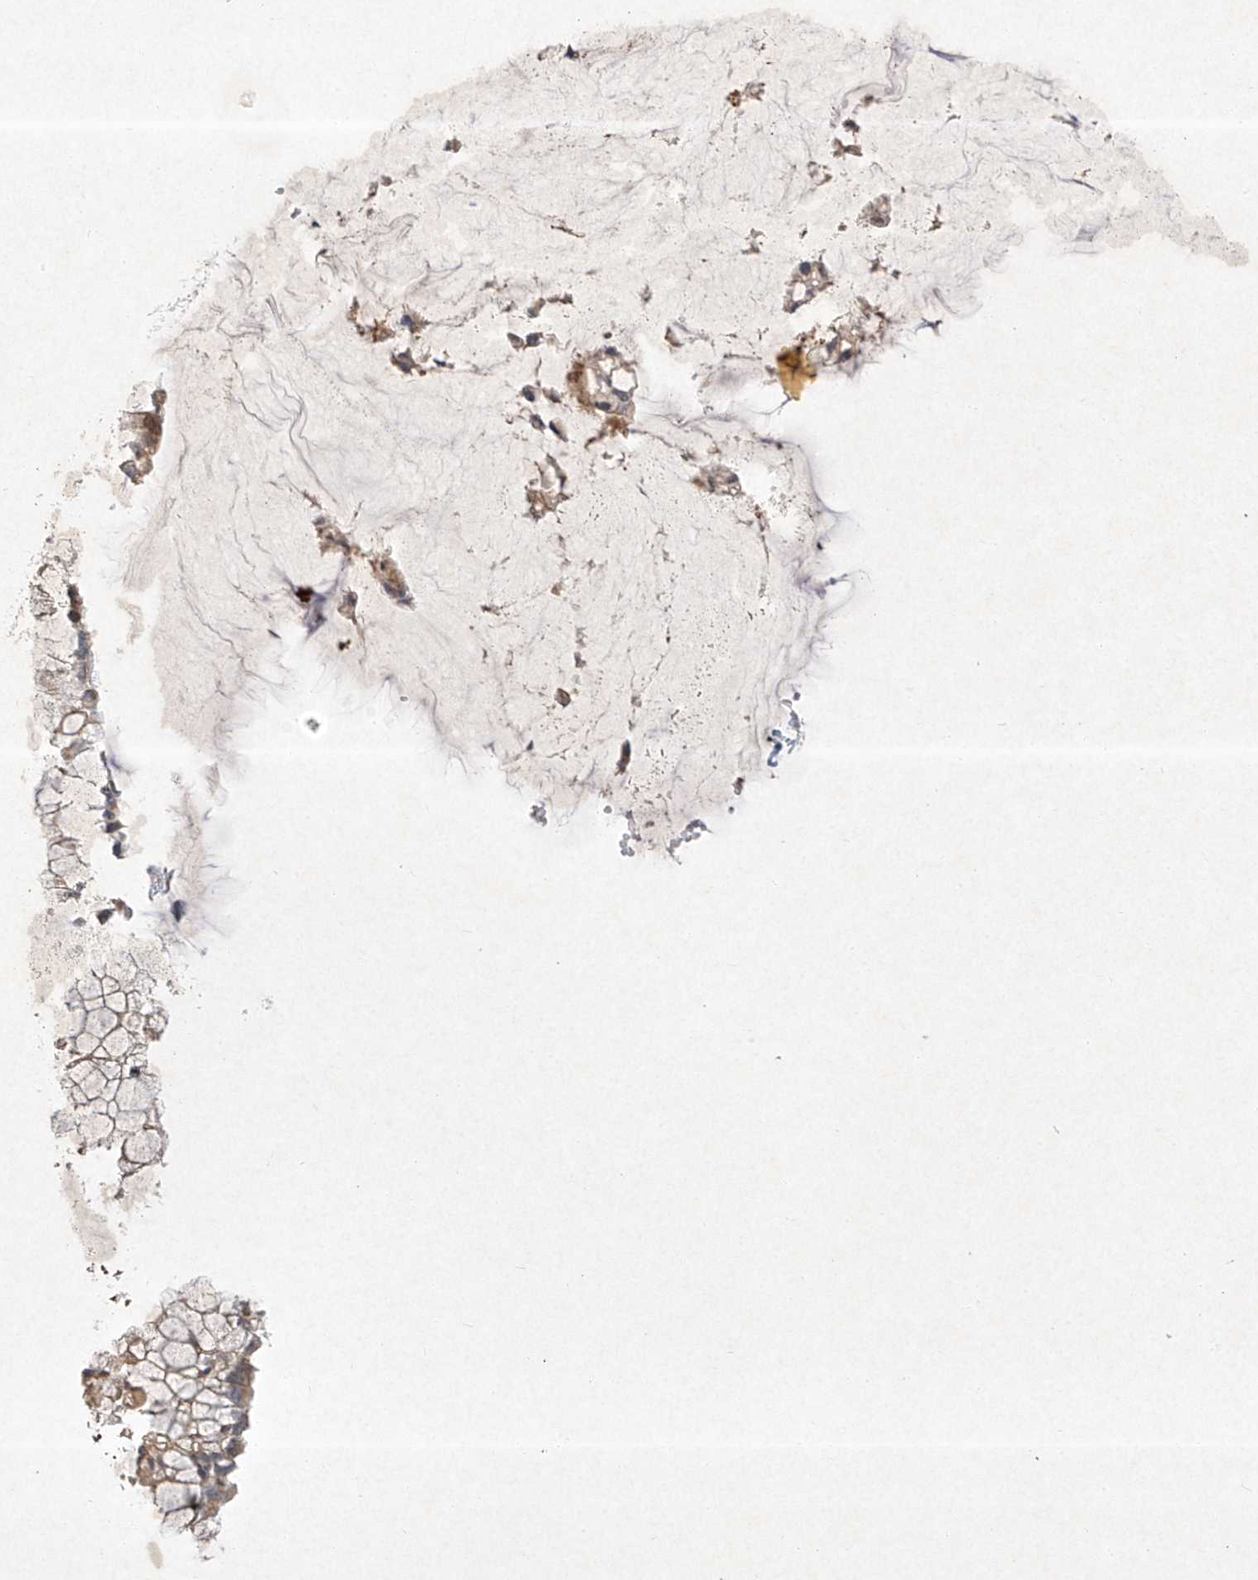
{"staining": {"intensity": "weak", "quantity": ">75%", "location": "cytoplasmic/membranous"}, "tissue": "ovarian cancer", "cell_type": "Tumor cells", "image_type": "cancer", "snomed": [{"axis": "morphology", "description": "Cystadenocarcinoma, mucinous, NOS"}, {"axis": "topography", "description": "Ovary"}], "caption": "This image displays ovarian mucinous cystadenocarcinoma stained with immunohistochemistry (IHC) to label a protein in brown. The cytoplasmic/membranous of tumor cells show weak positivity for the protein. Nuclei are counter-stained blue.", "gene": "BTRC", "patient": {"sex": "female", "age": 39}}